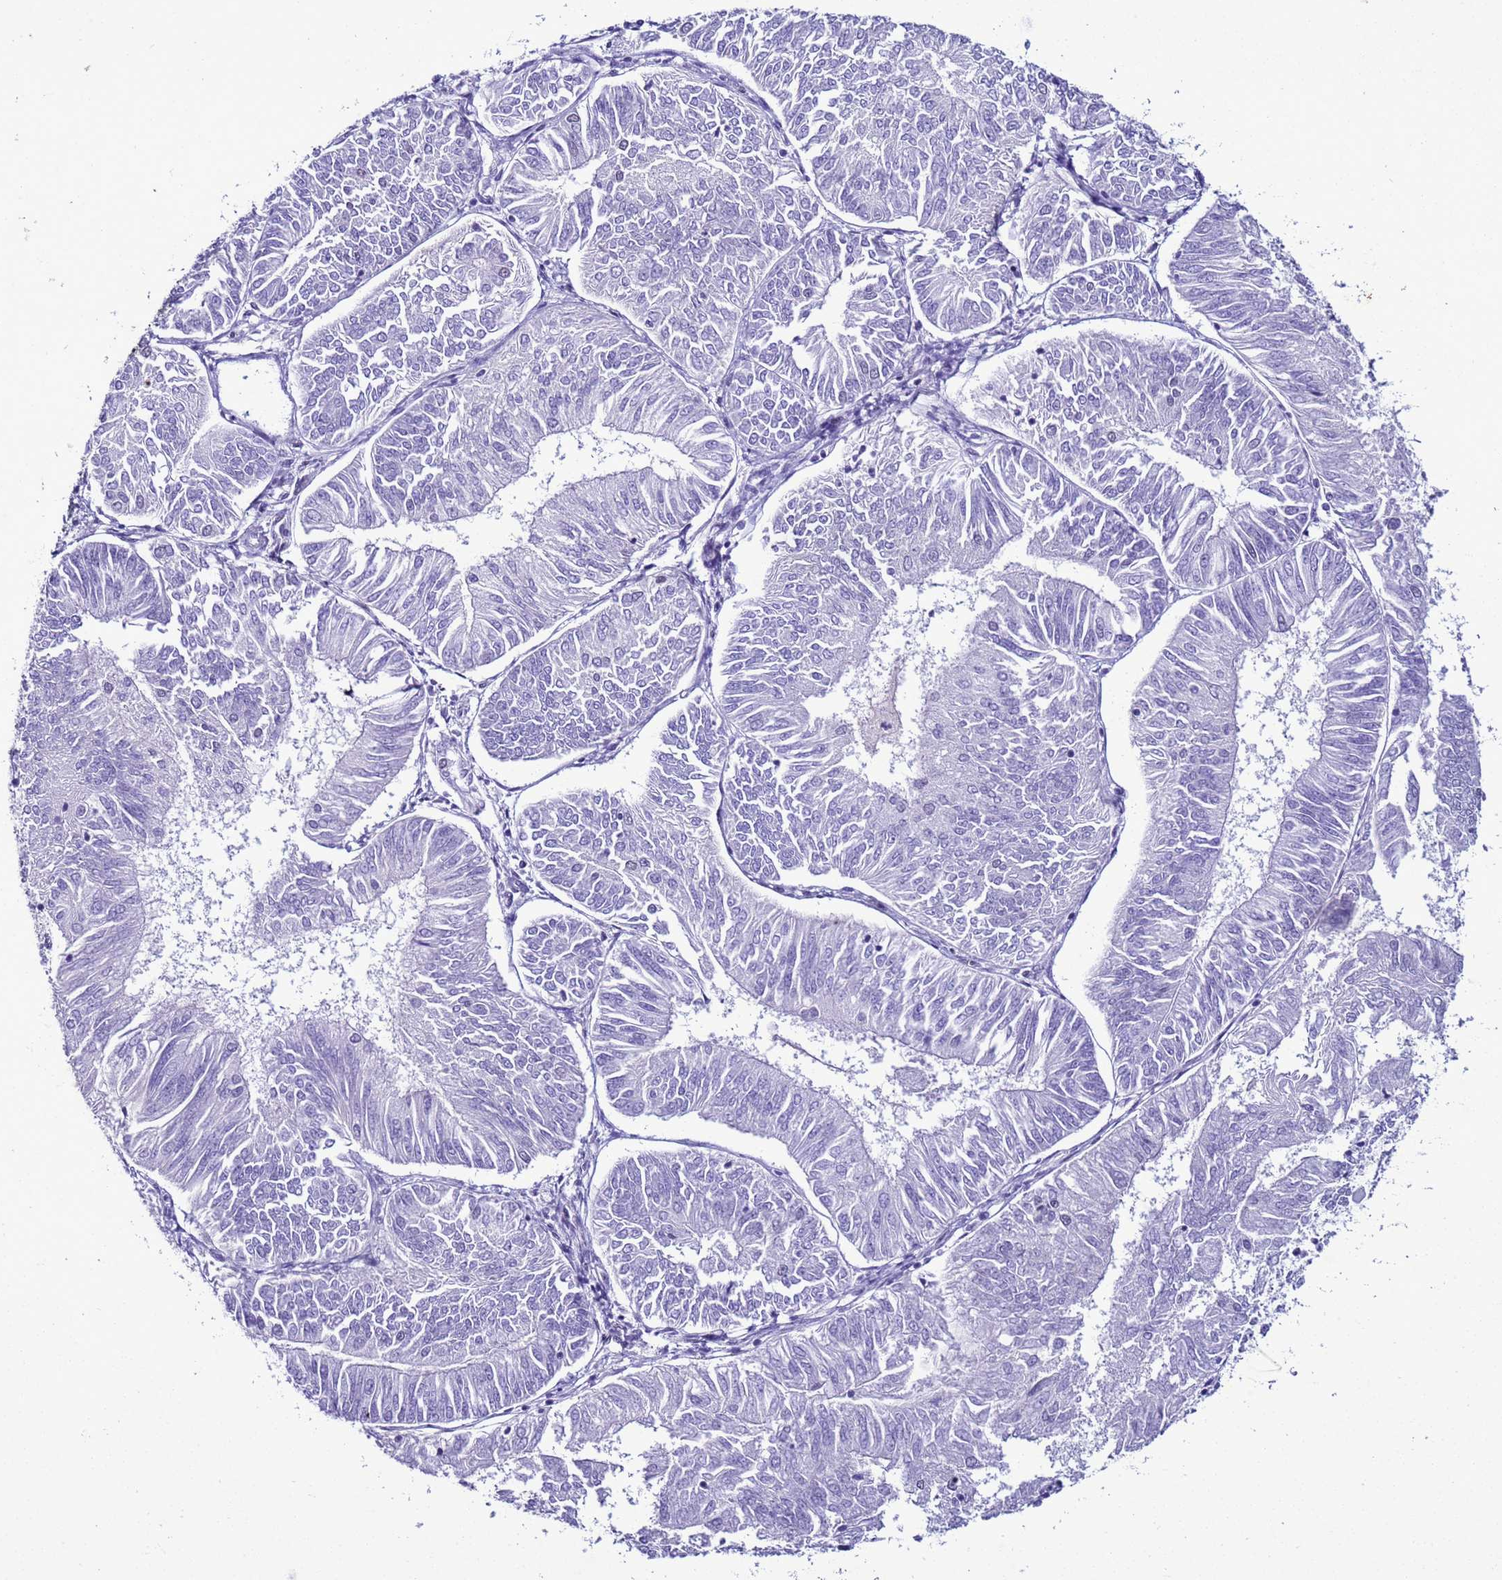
{"staining": {"intensity": "negative", "quantity": "none", "location": "none"}, "tissue": "endometrial cancer", "cell_type": "Tumor cells", "image_type": "cancer", "snomed": [{"axis": "morphology", "description": "Adenocarcinoma, NOS"}, {"axis": "topography", "description": "Endometrium"}], "caption": "Immunohistochemistry micrograph of human adenocarcinoma (endometrial) stained for a protein (brown), which shows no positivity in tumor cells.", "gene": "LRRC10B", "patient": {"sex": "female", "age": 58}}